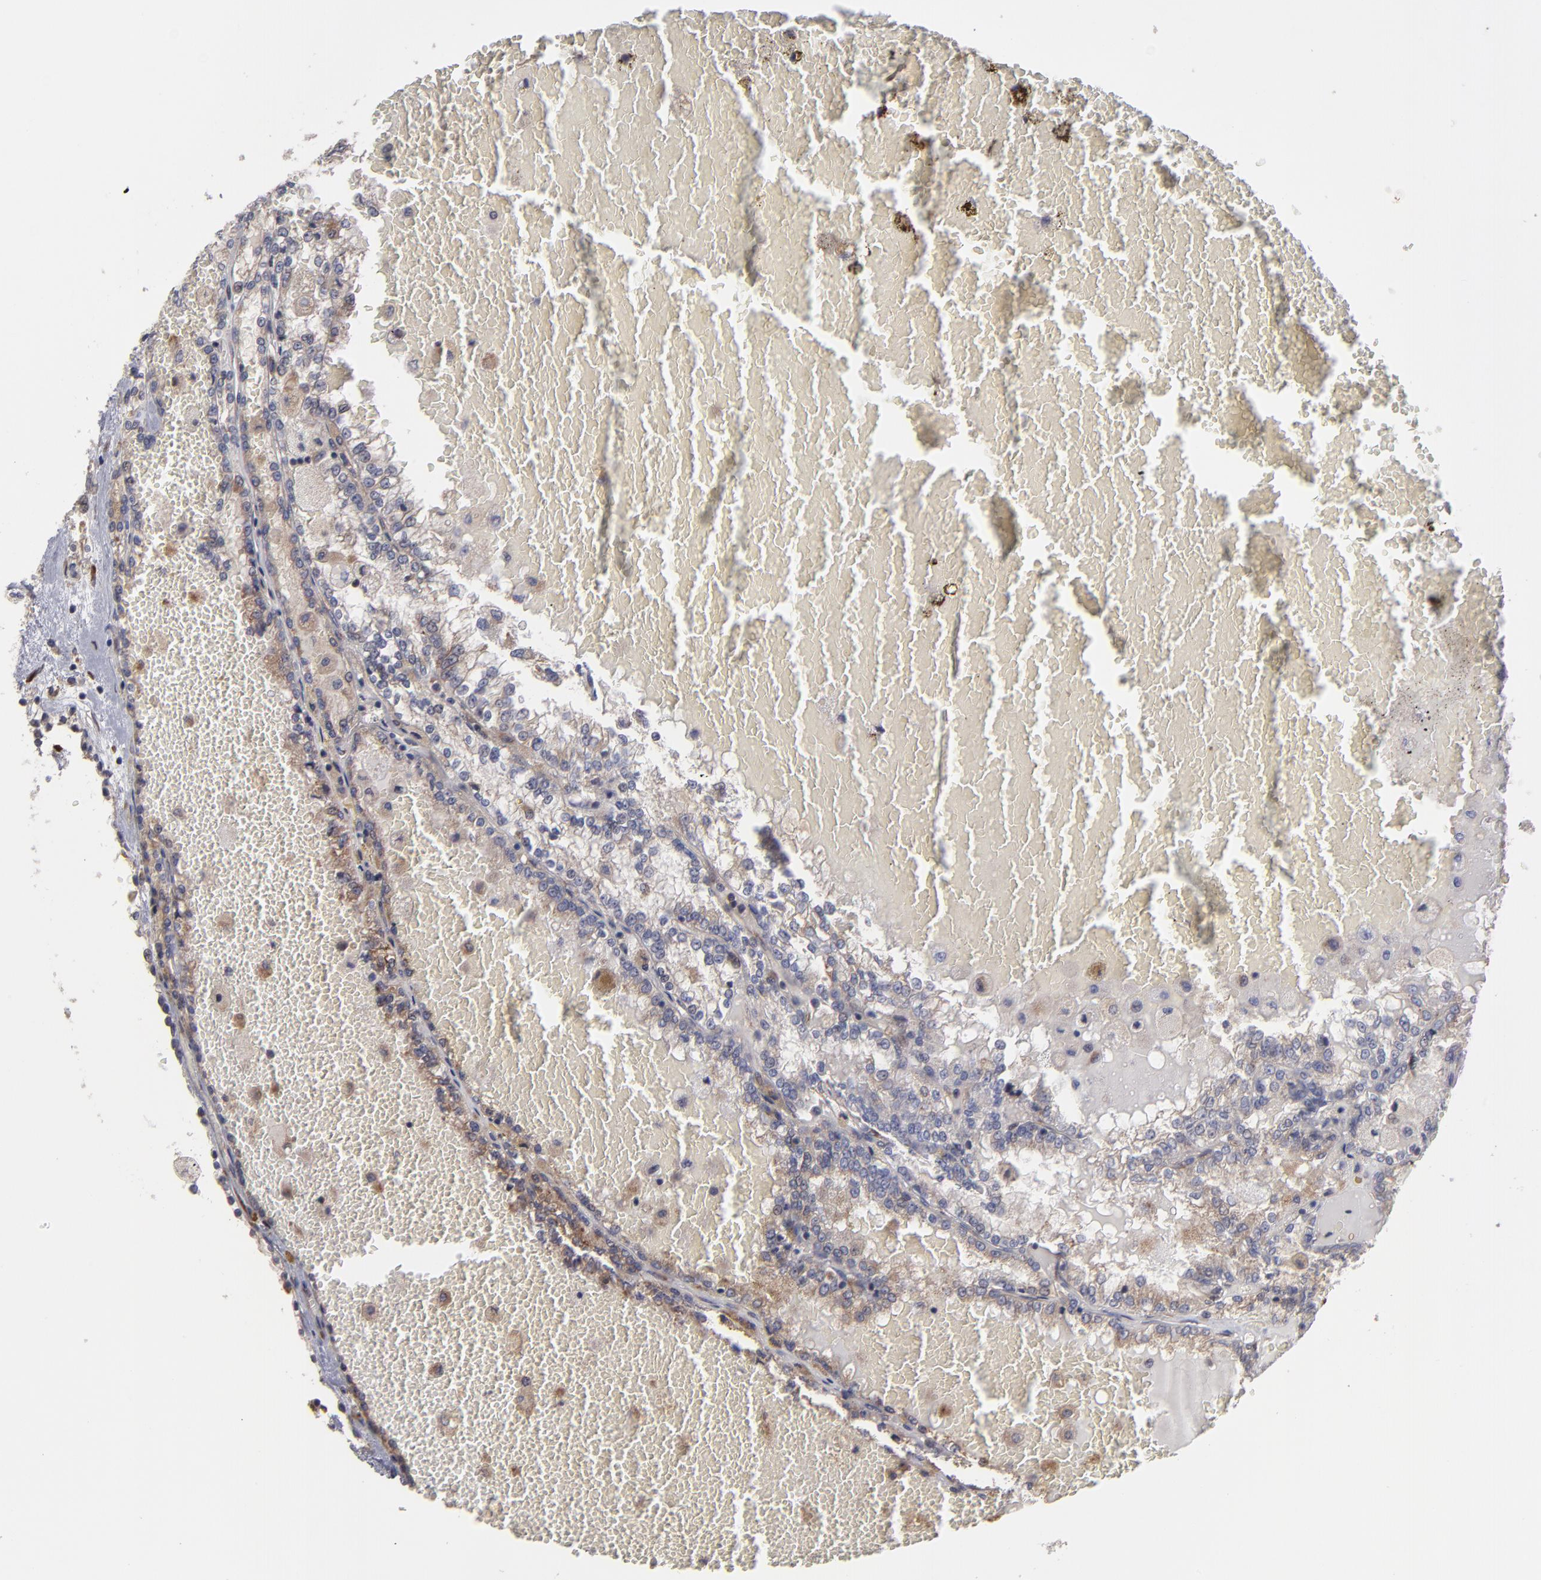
{"staining": {"intensity": "moderate", "quantity": "25%-75%", "location": "cytoplasmic/membranous"}, "tissue": "renal cancer", "cell_type": "Tumor cells", "image_type": "cancer", "snomed": [{"axis": "morphology", "description": "Adenocarcinoma, NOS"}, {"axis": "topography", "description": "Kidney"}], "caption": "Renal cancer stained with a brown dye shows moderate cytoplasmic/membranous positive expression in about 25%-75% of tumor cells.", "gene": "SND1", "patient": {"sex": "female", "age": 56}}